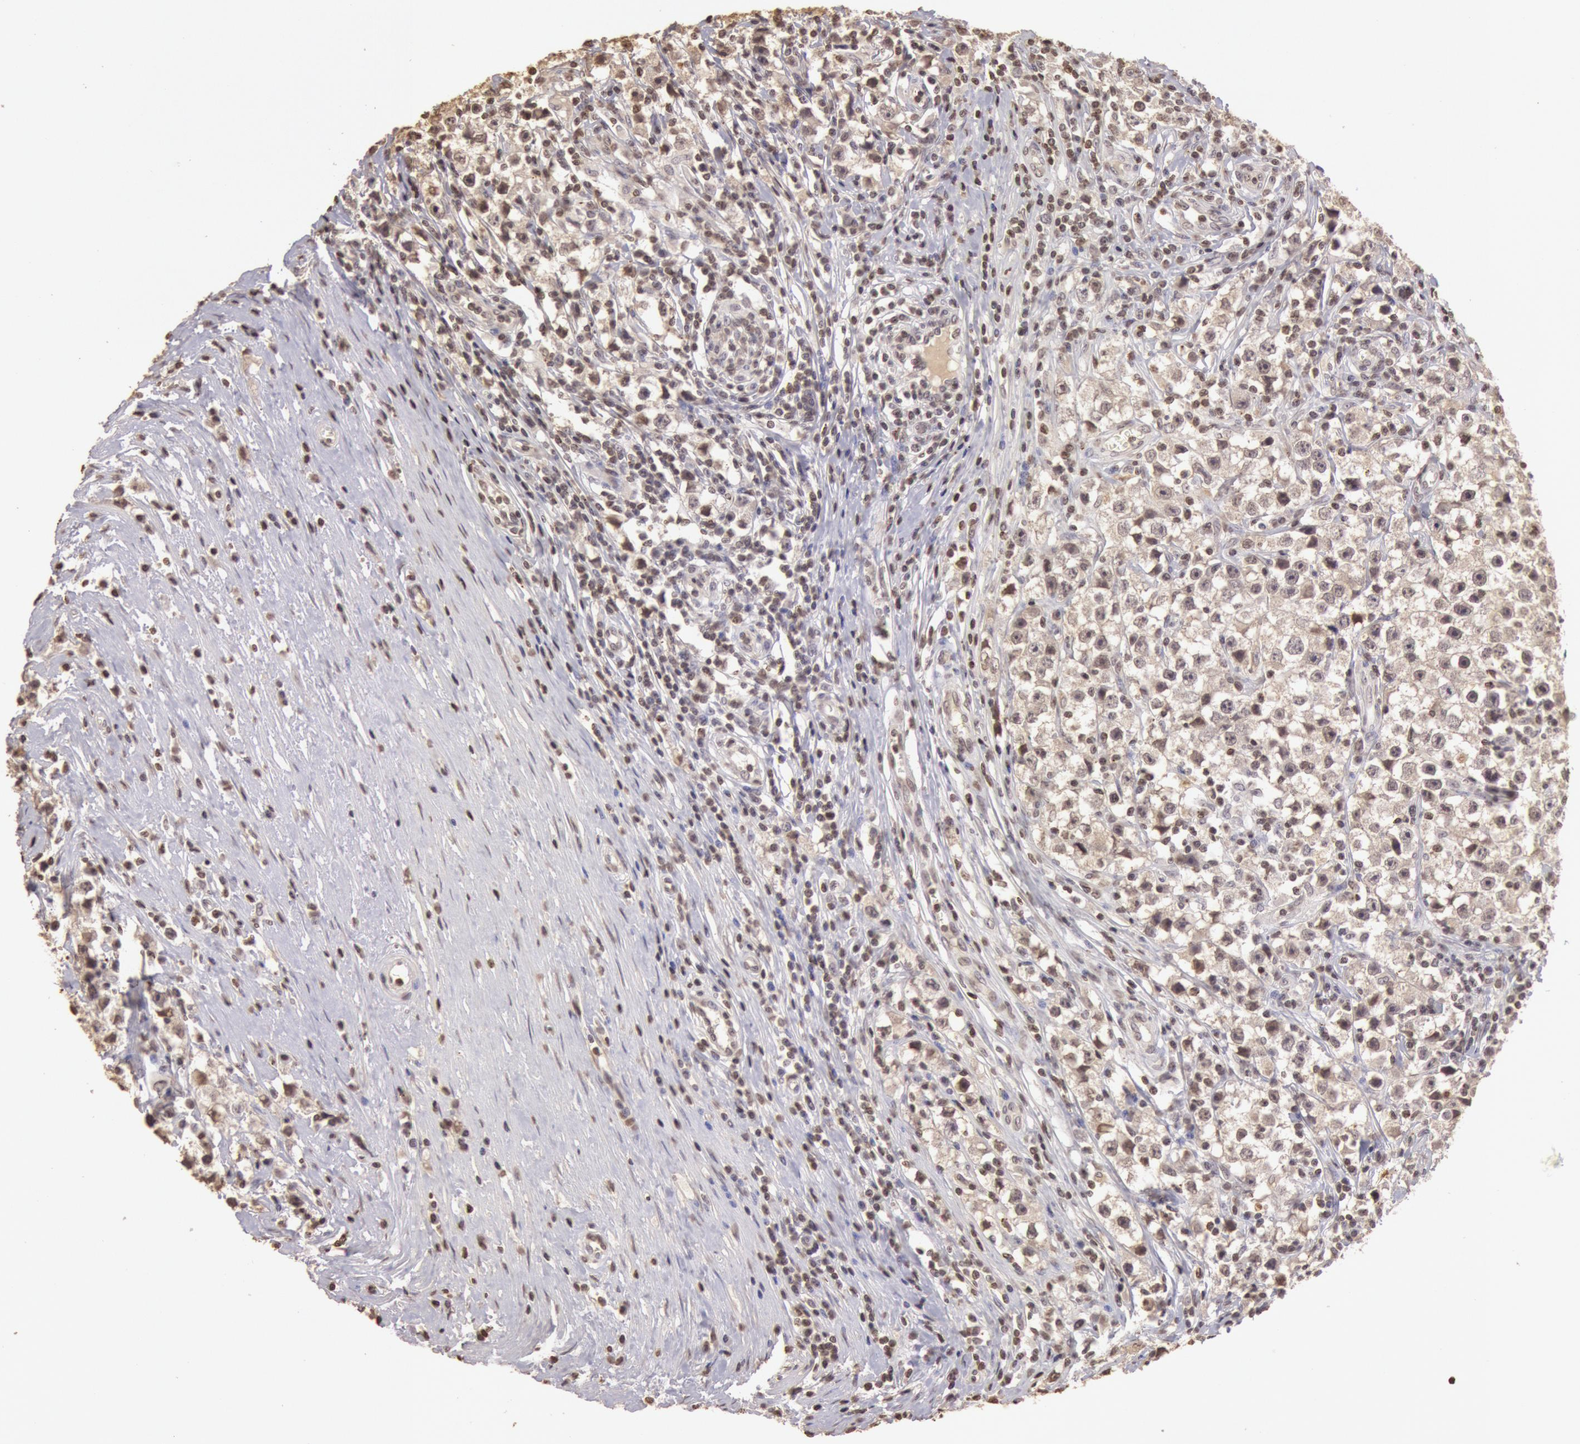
{"staining": {"intensity": "weak", "quantity": ">75%", "location": "cytoplasmic/membranous,nuclear"}, "tissue": "testis cancer", "cell_type": "Tumor cells", "image_type": "cancer", "snomed": [{"axis": "morphology", "description": "Seminoma, NOS"}, {"axis": "topography", "description": "Testis"}], "caption": "Weak cytoplasmic/membranous and nuclear expression is appreciated in about >75% of tumor cells in seminoma (testis). (DAB (3,3'-diaminobenzidine) = brown stain, brightfield microscopy at high magnification).", "gene": "SOD1", "patient": {"sex": "male", "age": 35}}